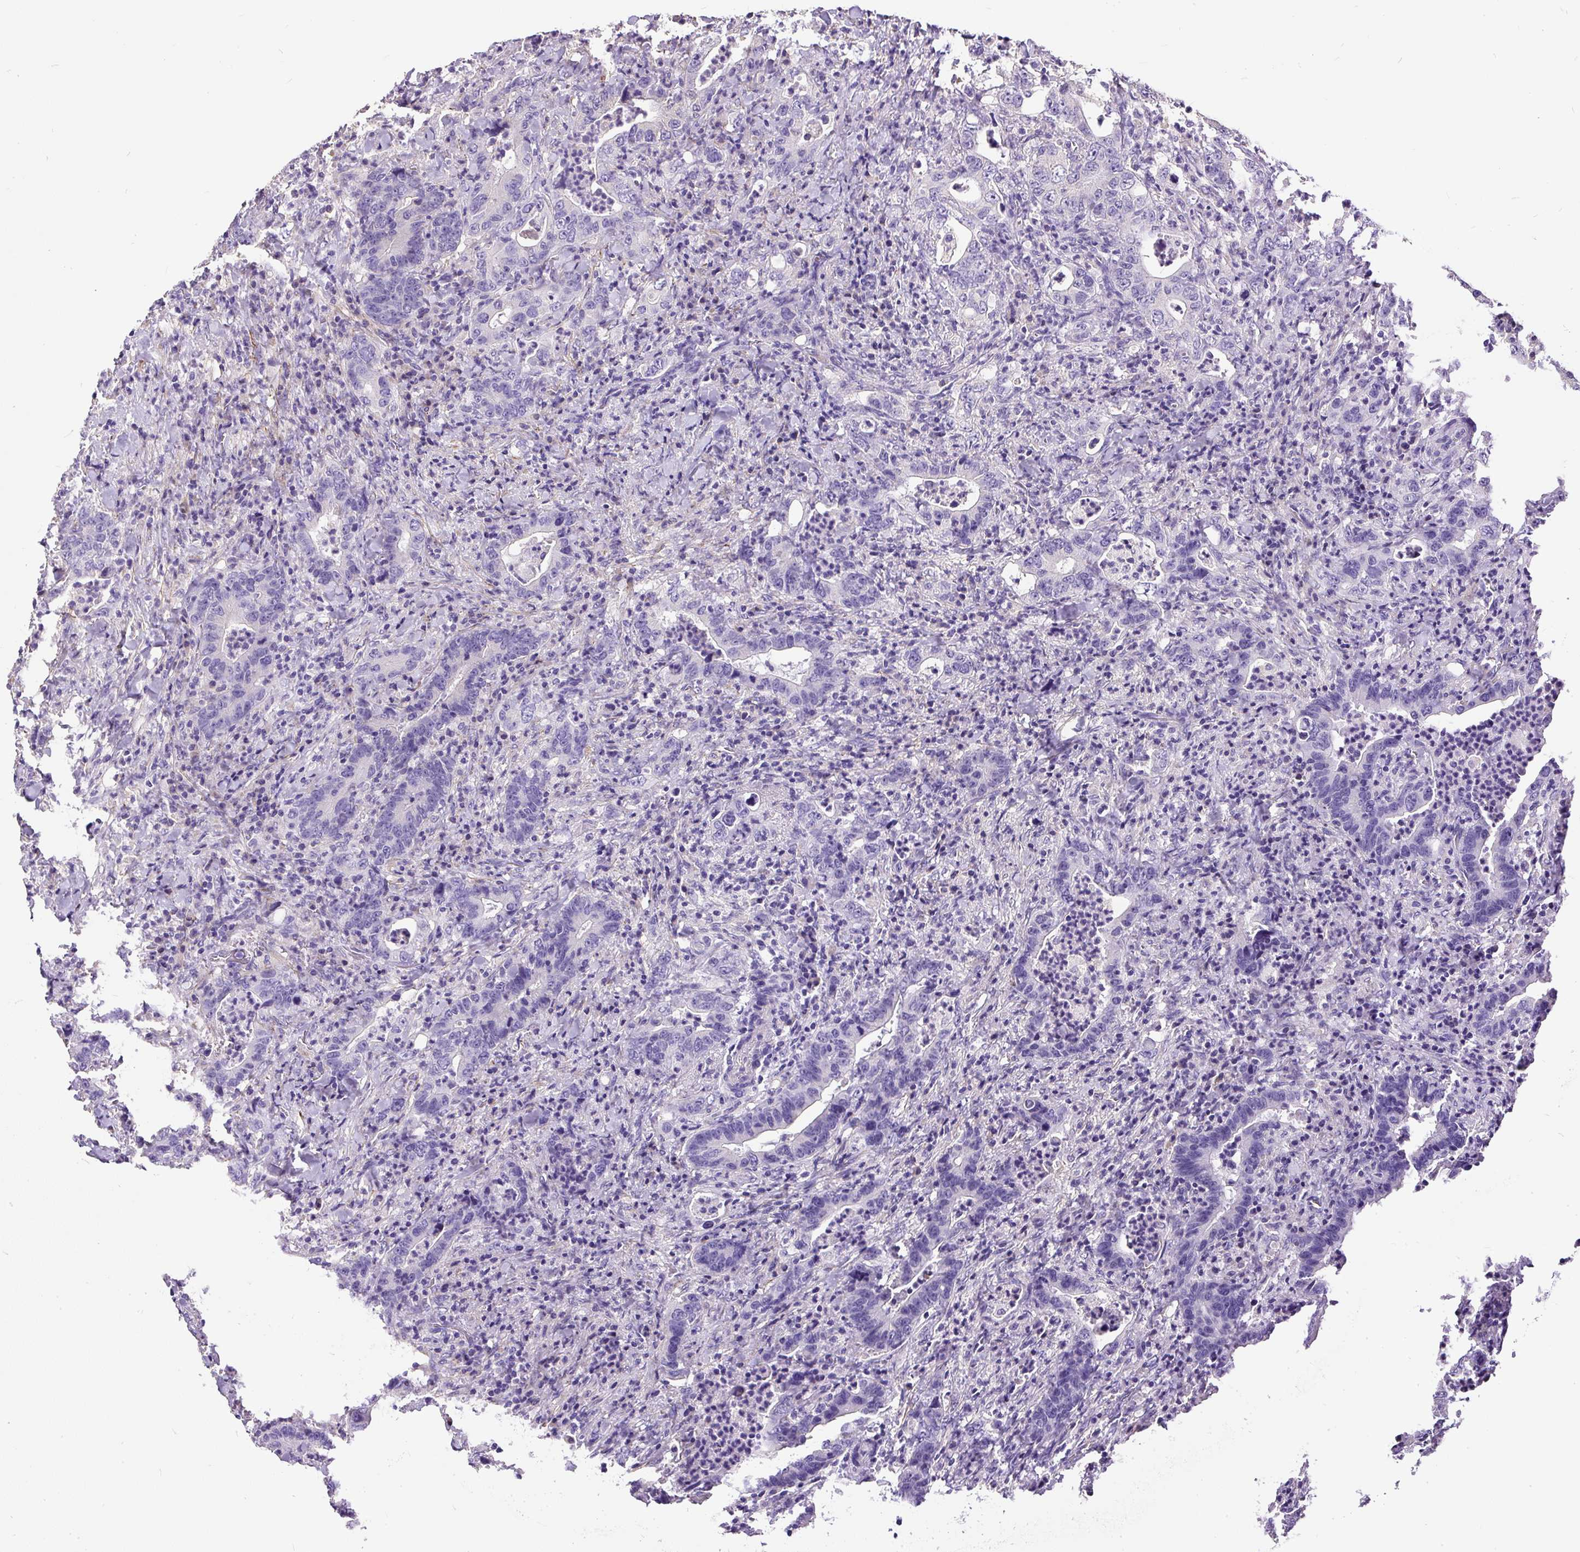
{"staining": {"intensity": "negative", "quantity": "none", "location": "none"}, "tissue": "colorectal cancer", "cell_type": "Tumor cells", "image_type": "cancer", "snomed": [{"axis": "morphology", "description": "Adenocarcinoma, NOS"}, {"axis": "topography", "description": "Colon"}], "caption": "Tumor cells show no significant expression in colorectal adenocarcinoma. The staining is performed using DAB (3,3'-diaminobenzidine) brown chromogen with nuclei counter-stained in using hematoxylin.", "gene": "GBX1", "patient": {"sex": "female", "age": 75}}